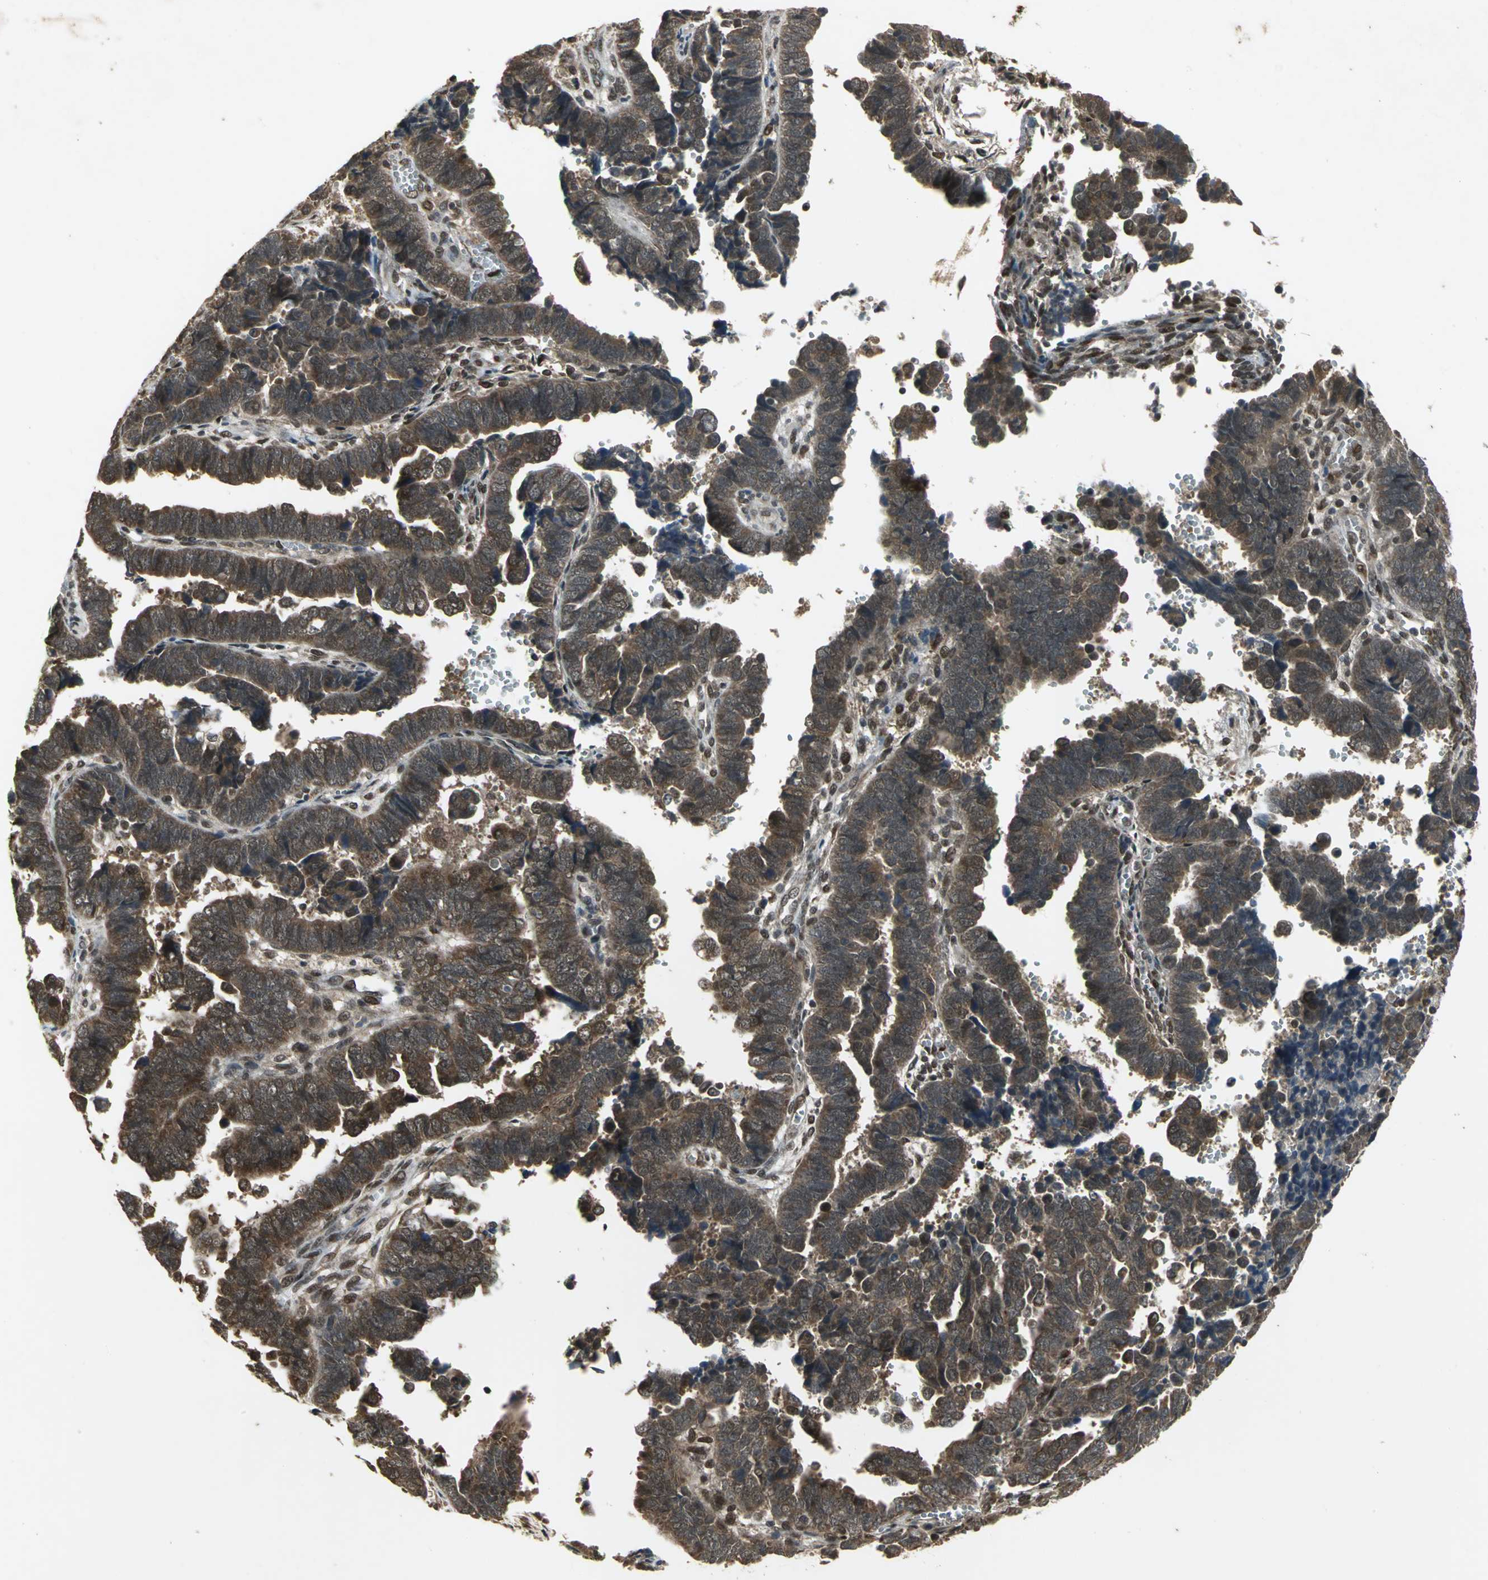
{"staining": {"intensity": "strong", "quantity": ">75%", "location": "cytoplasmic/membranous"}, "tissue": "endometrial cancer", "cell_type": "Tumor cells", "image_type": "cancer", "snomed": [{"axis": "morphology", "description": "Adenocarcinoma, NOS"}, {"axis": "topography", "description": "Endometrium"}], "caption": "Protein staining of endometrial adenocarcinoma tissue displays strong cytoplasmic/membranous expression in about >75% of tumor cells.", "gene": "NOTCH3", "patient": {"sex": "female", "age": 75}}